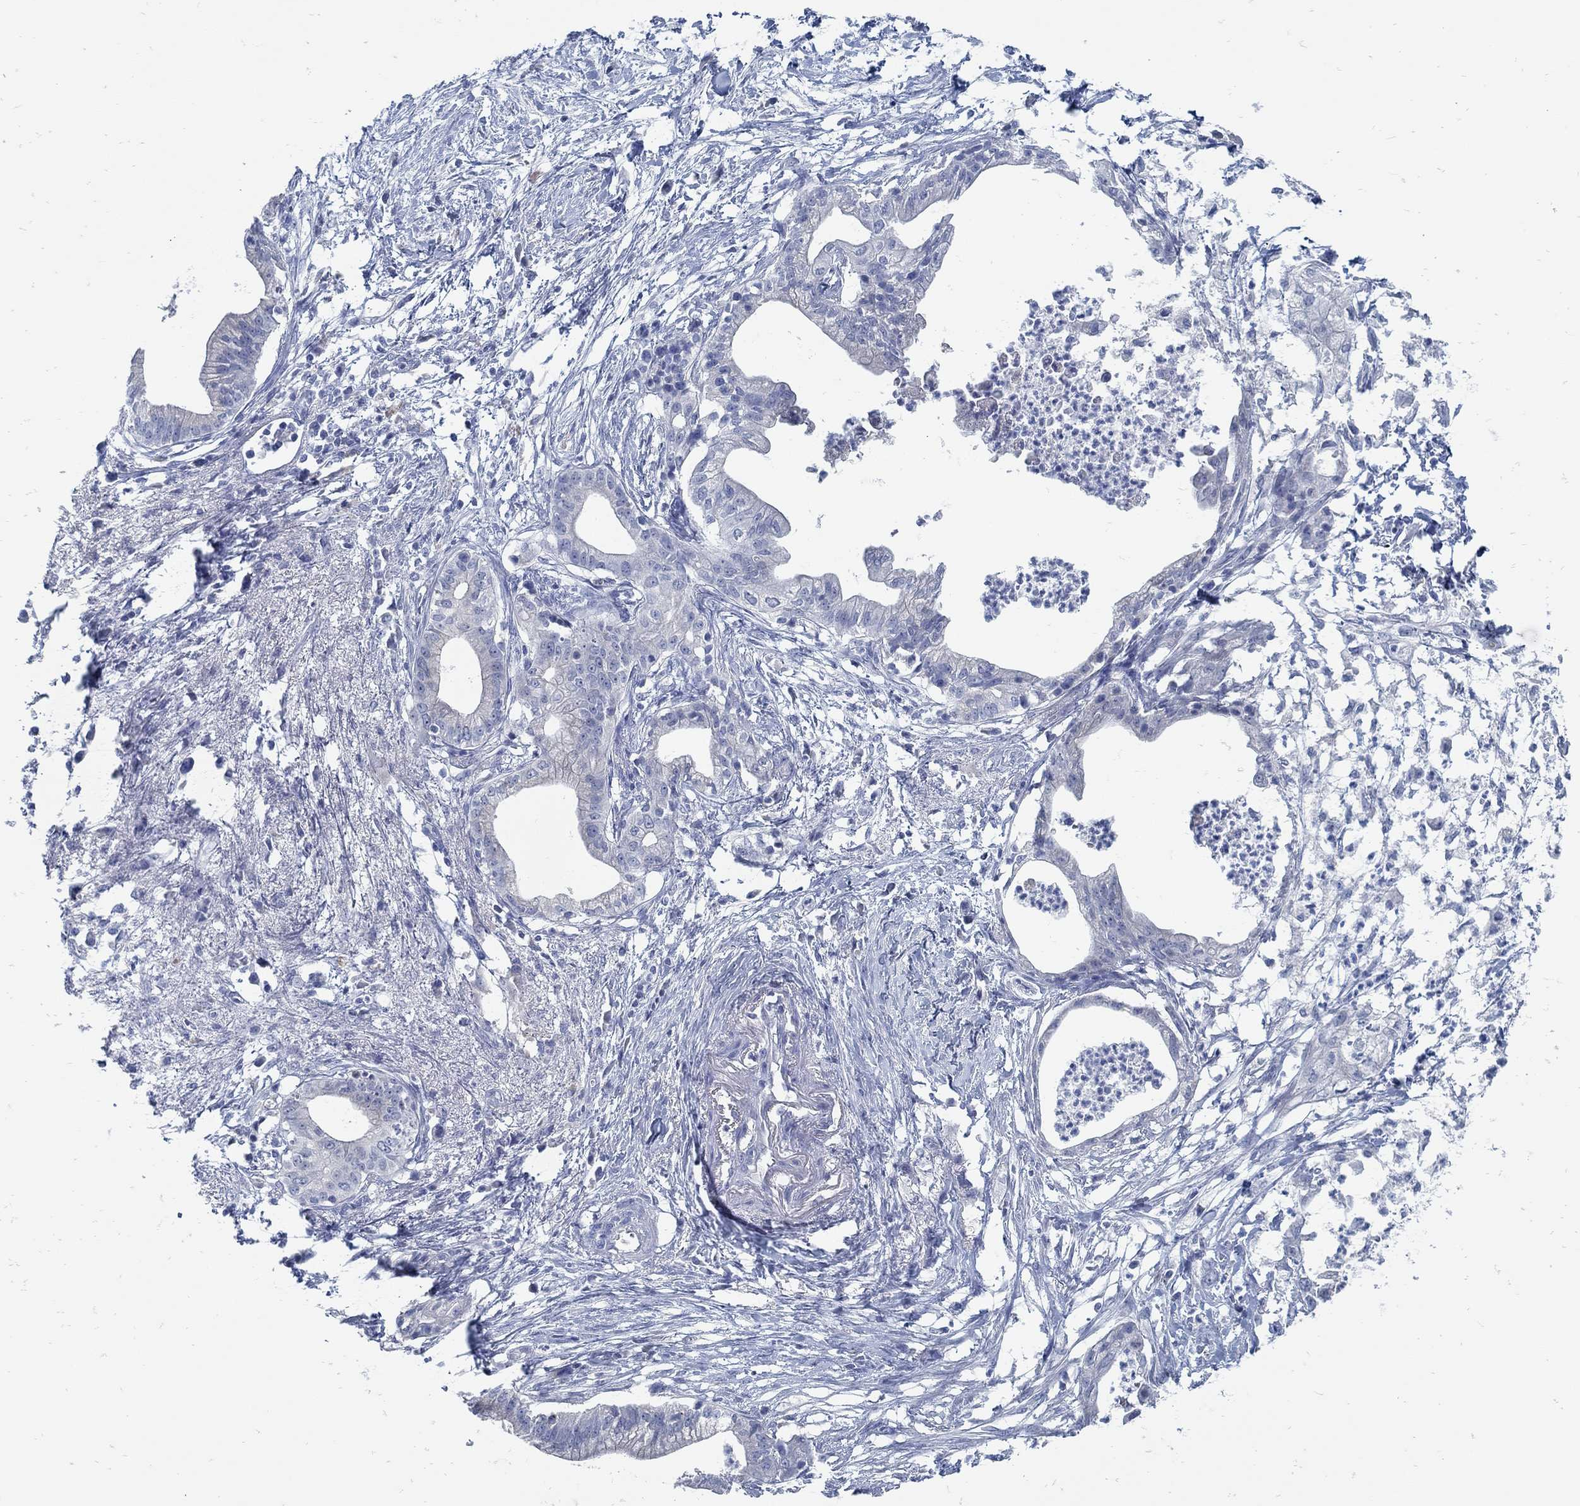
{"staining": {"intensity": "negative", "quantity": "none", "location": "none"}, "tissue": "pancreatic cancer", "cell_type": "Tumor cells", "image_type": "cancer", "snomed": [{"axis": "morphology", "description": "Normal tissue, NOS"}, {"axis": "morphology", "description": "Adenocarcinoma, NOS"}, {"axis": "topography", "description": "Pancreas"}], "caption": "Immunohistochemistry histopathology image of adenocarcinoma (pancreatic) stained for a protein (brown), which reveals no positivity in tumor cells. Nuclei are stained in blue.", "gene": "ZFAND4", "patient": {"sex": "female", "age": 58}}